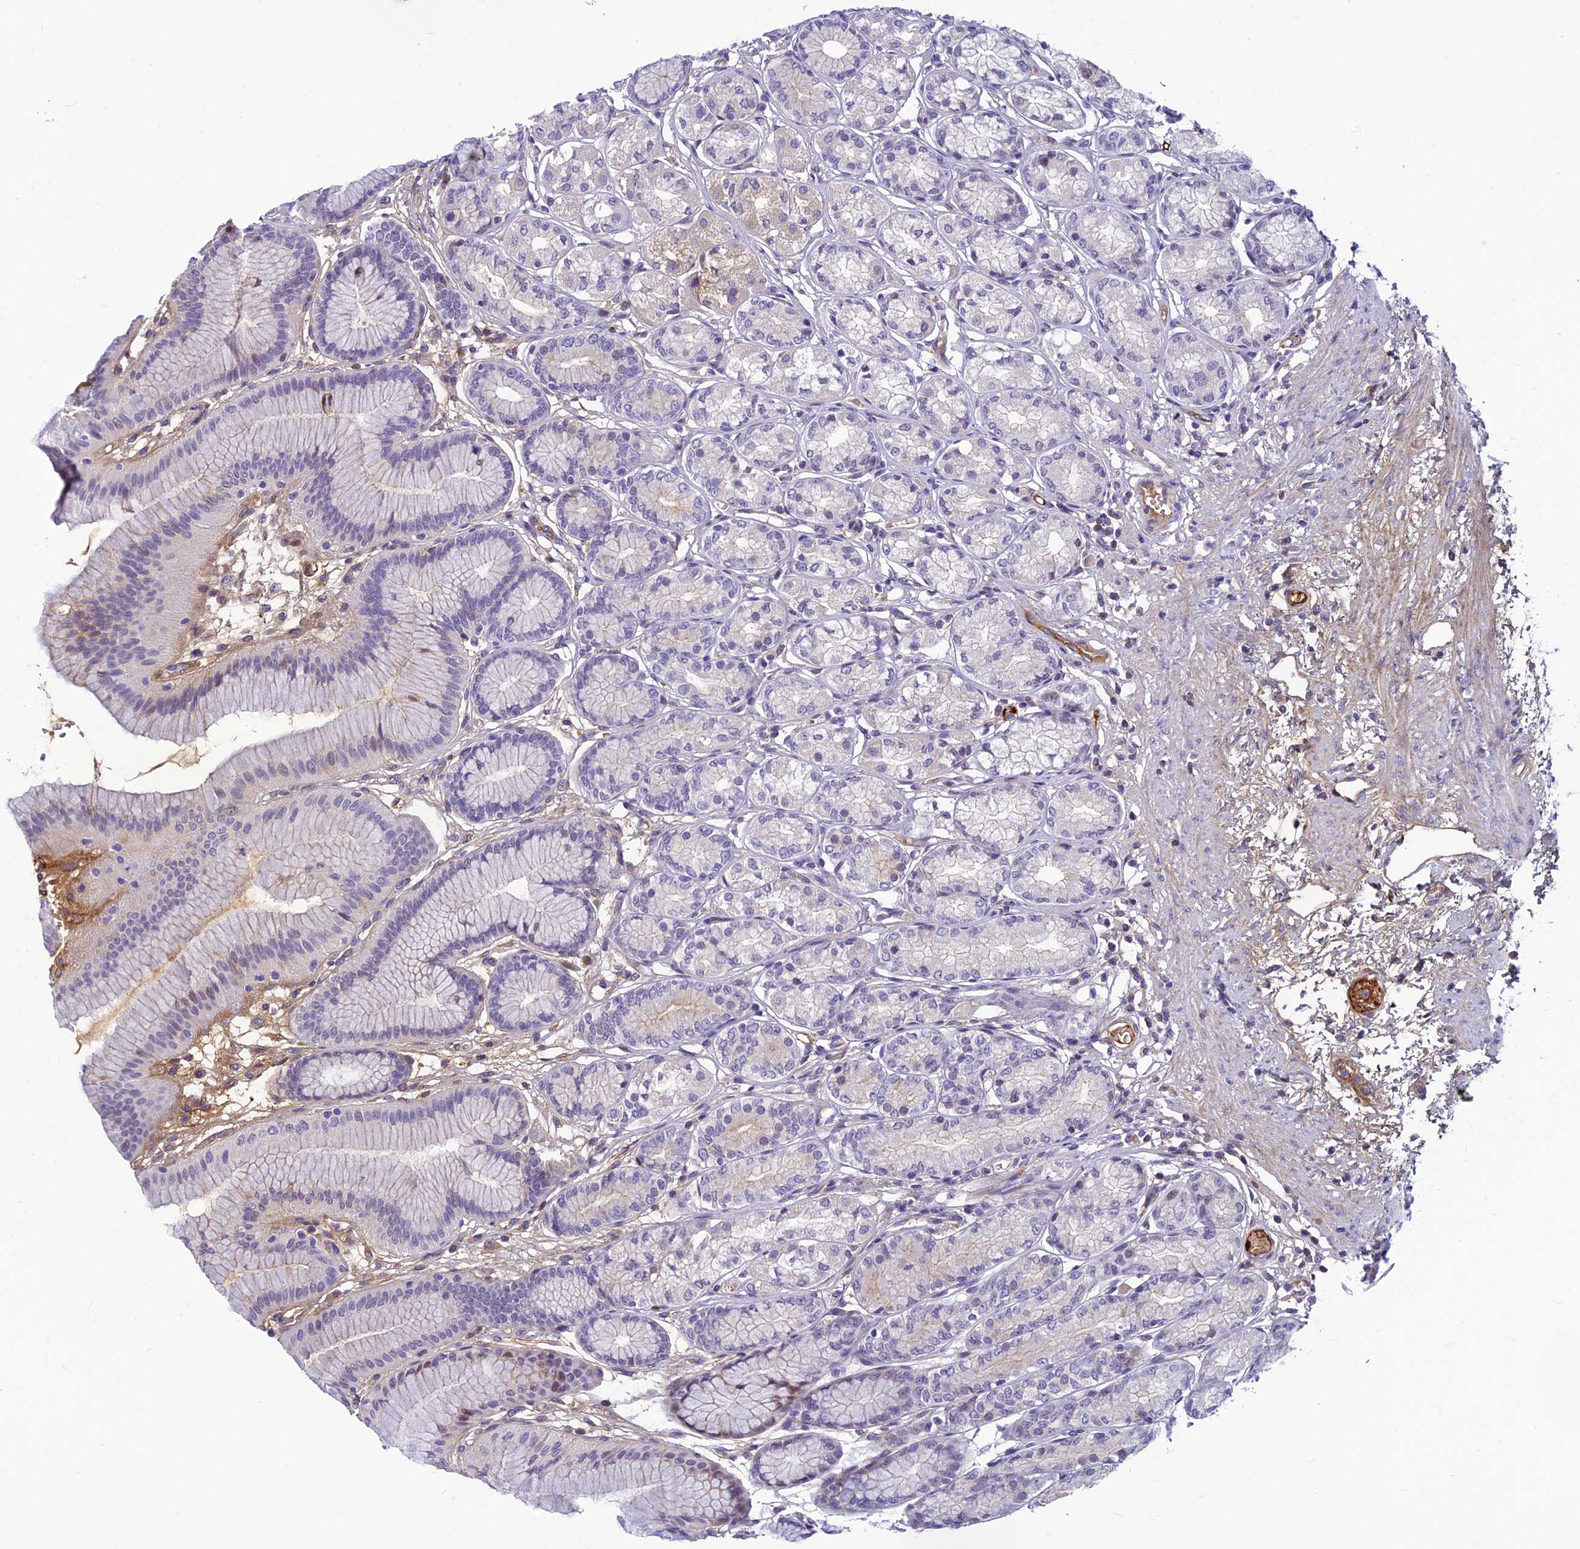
{"staining": {"intensity": "moderate", "quantity": "<25%", "location": "cytoplasmic/membranous,nuclear"}, "tissue": "stomach", "cell_type": "Glandular cells", "image_type": "normal", "snomed": [{"axis": "morphology", "description": "Normal tissue, NOS"}, {"axis": "morphology", "description": "Adenocarcinoma, NOS"}, {"axis": "morphology", "description": "Adenocarcinoma, High grade"}, {"axis": "topography", "description": "Stomach, upper"}, {"axis": "topography", "description": "Stomach"}], "caption": "High-power microscopy captured an immunohistochemistry histopathology image of unremarkable stomach, revealing moderate cytoplasmic/membranous,nuclear expression in about <25% of glandular cells. (Brightfield microscopy of DAB IHC at high magnification).", "gene": "CLEC11A", "patient": {"sex": "female", "age": 65}}